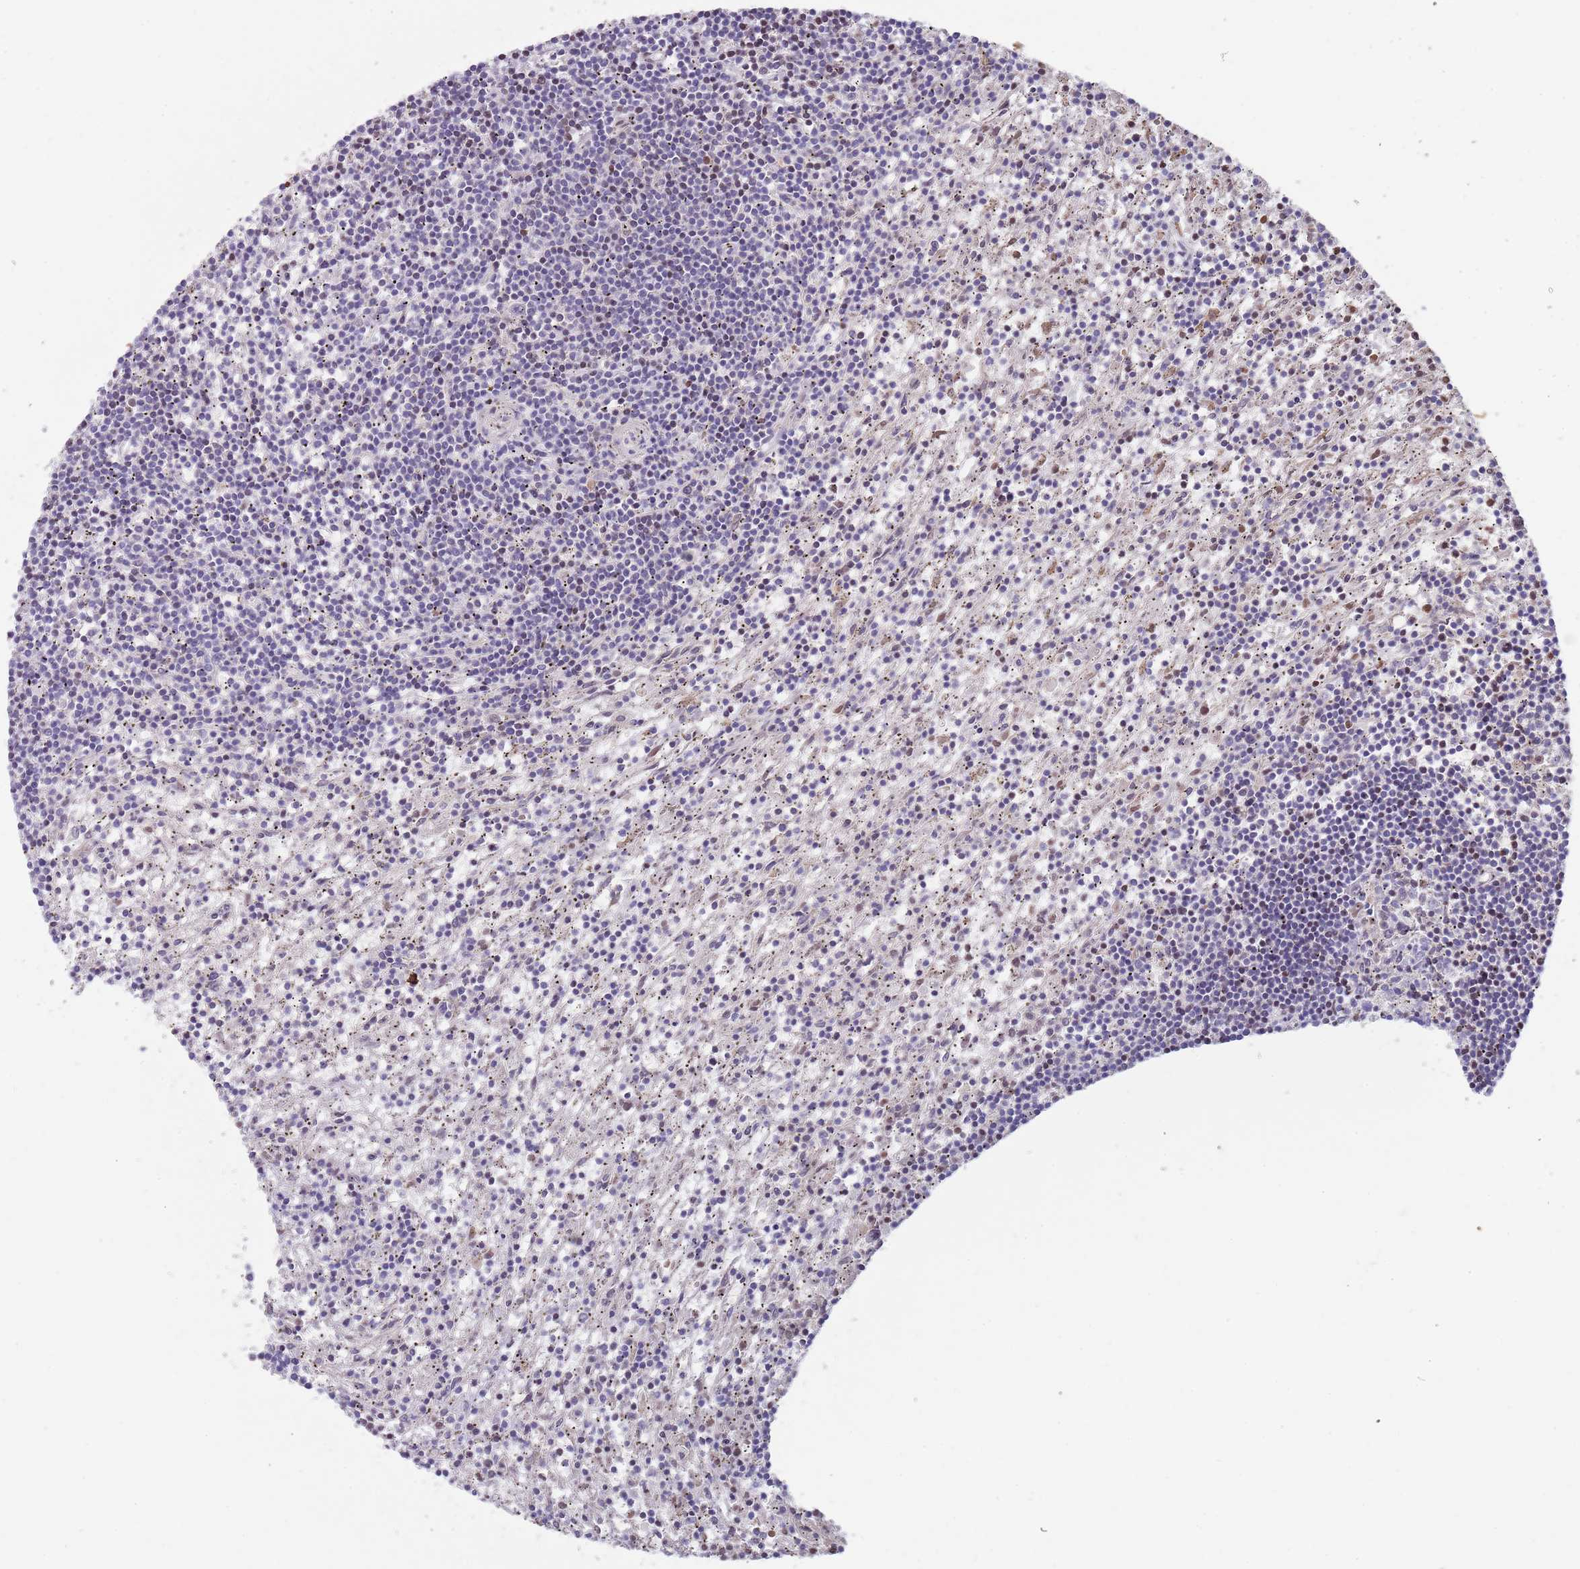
{"staining": {"intensity": "negative", "quantity": "none", "location": "none"}, "tissue": "lymphoma", "cell_type": "Tumor cells", "image_type": "cancer", "snomed": [{"axis": "morphology", "description": "Malignant lymphoma, non-Hodgkin's type, Low grade"}, {"axis": "topography", "description": "Spleen"}], "caption": "This is an immunohistochemistry (IHC) image of human lymphoma. There is no staining in tumor cells.", "gene": "PRAC1", "patient": {"sex": "male", "age": 76}}